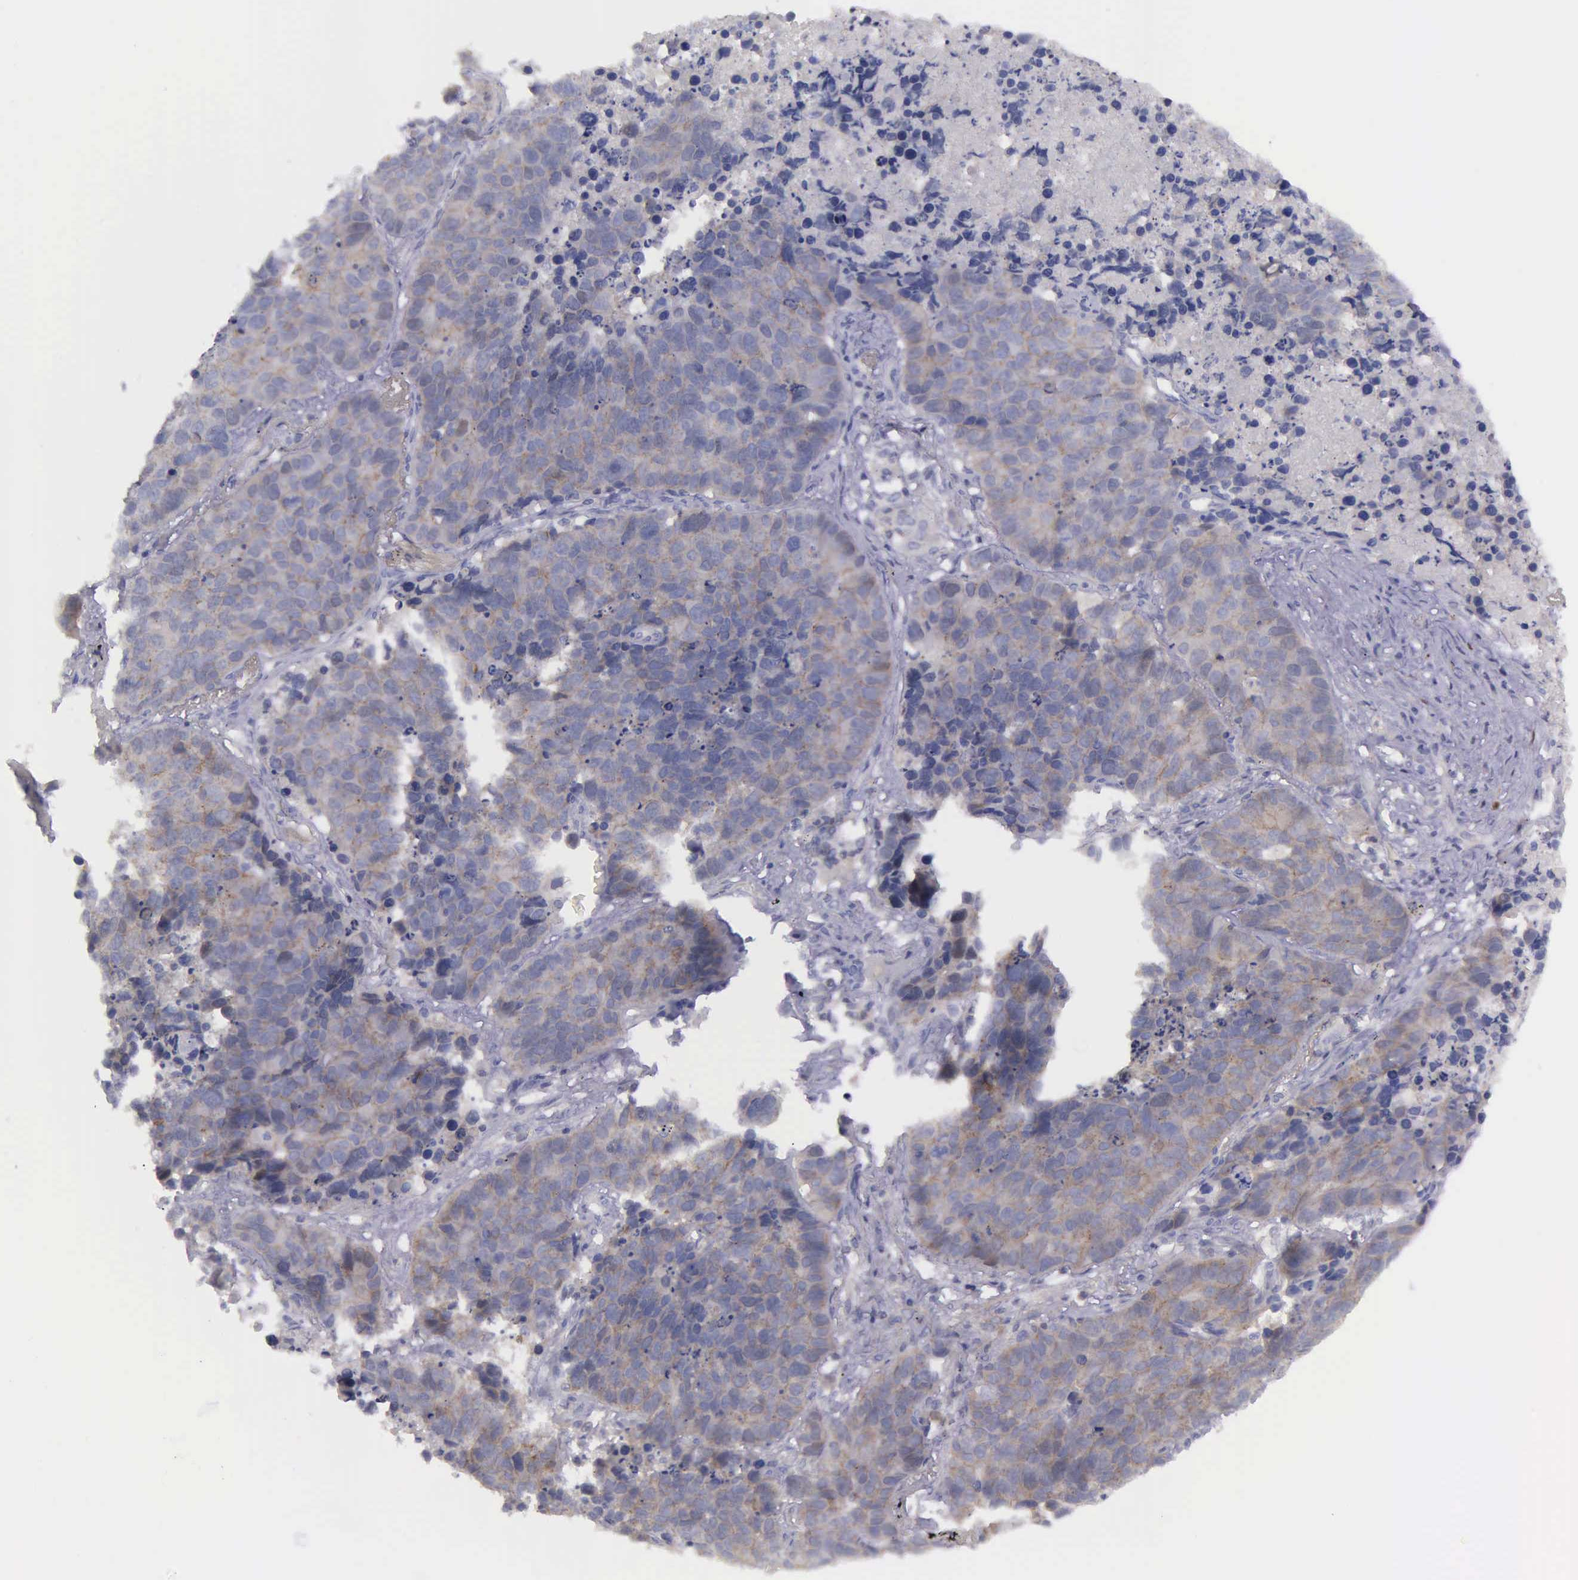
{"staining": {"intensity": "weak", "quantity": "25%-75%", "location": "cytoplasmic/membranous"}, "tissue": "lung cancer", "cell_type": "Tumor cells", "image_type": "cancer", "snomed": [{"axis": "morphology", "description": "Carcinoid, malignant, NOS"}, {"axis": "topography", "description": "Lung"}], "caption": "Immunohistochemistry (IHC) histopathology image of human lung carcinoid (malignant) stained for a protein (brown), which displays low levels of weak cytoplasmic/membranous staining in approximately 25%-75% of tumor cells.", "gene": "MICAL3", "patient": {"sex": "male", "age": 60}}